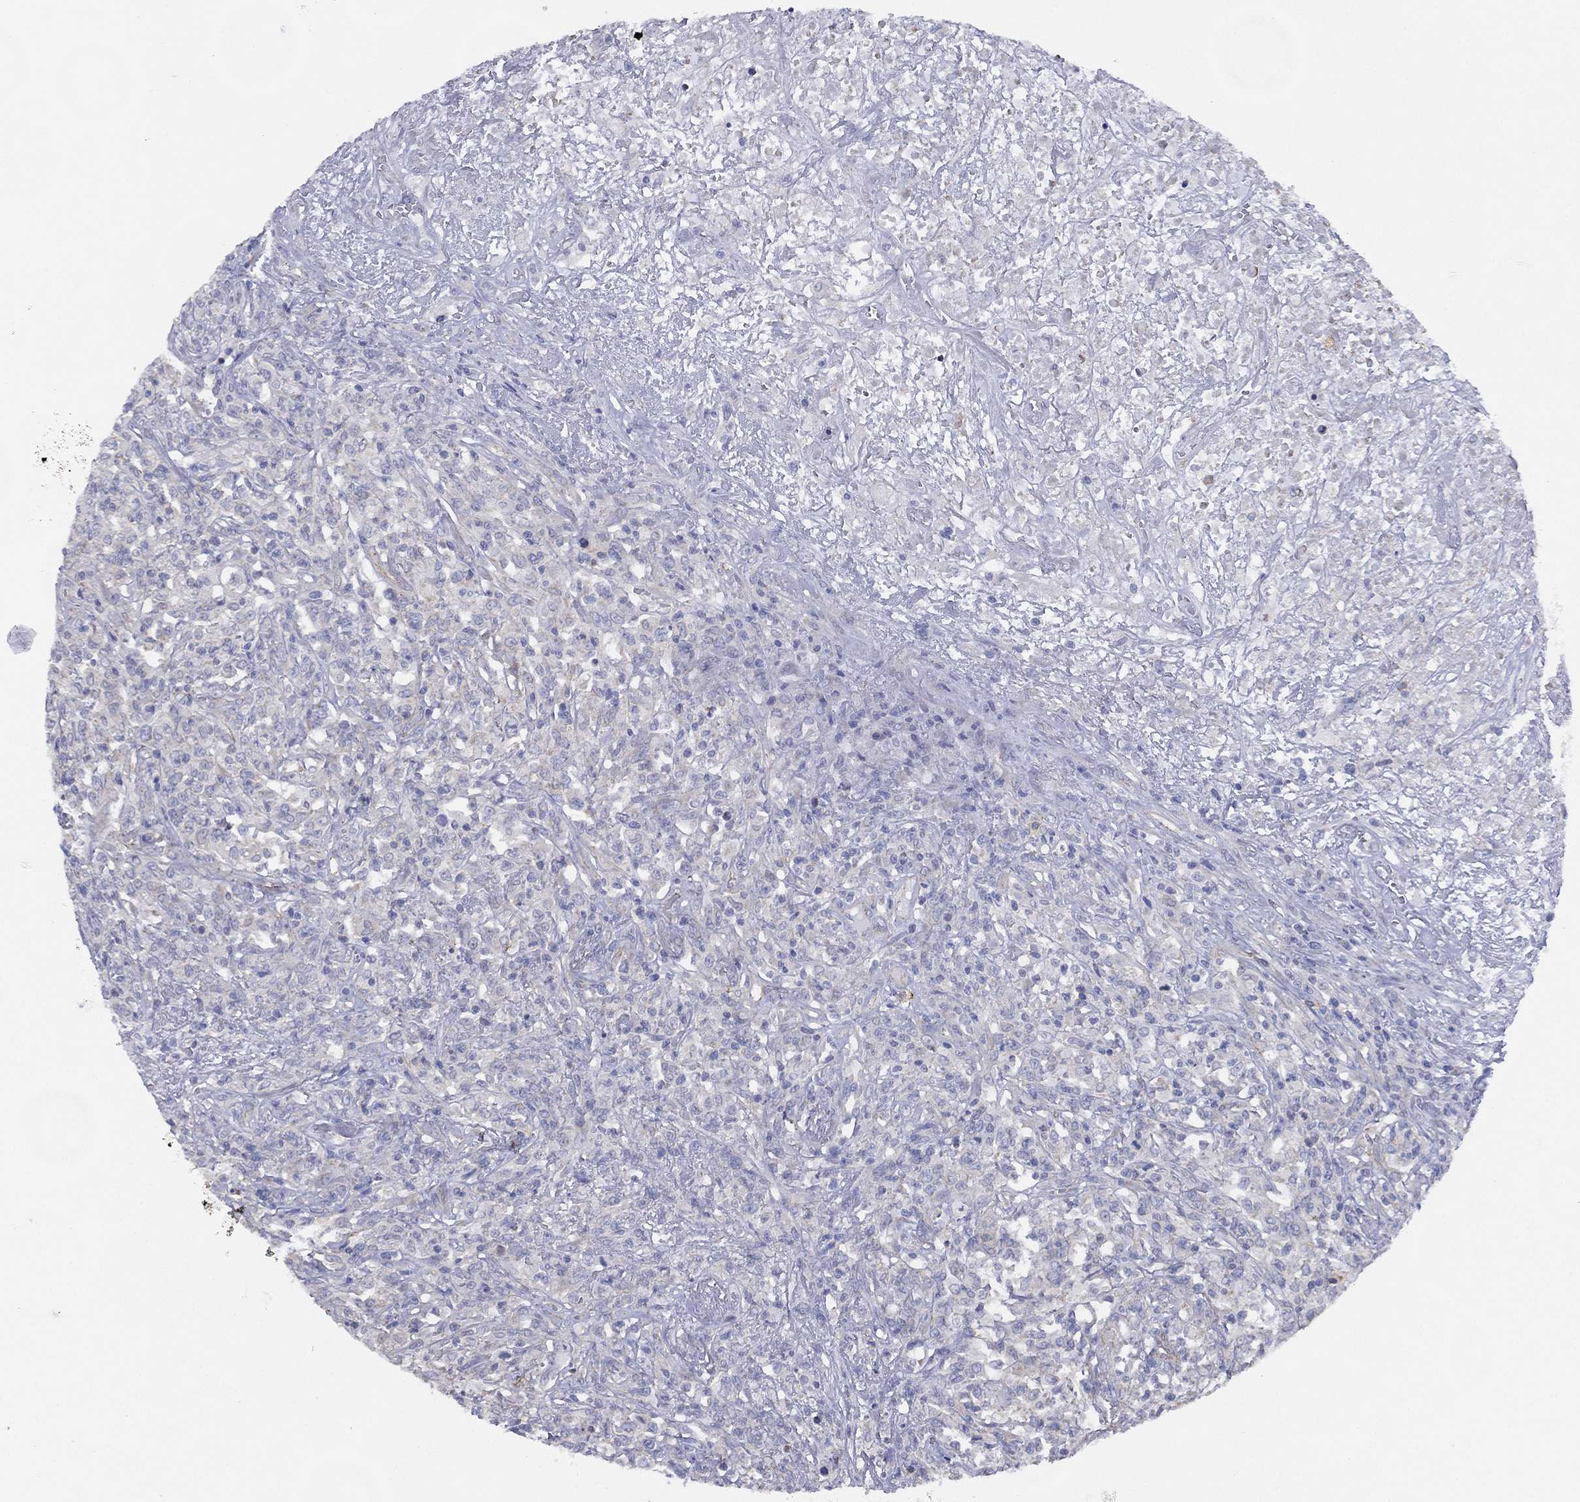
{"staining": {"intensity": "negative", "quantity": "none", "location": "none"}, "tissue": "lymphoma", "cell_type": "Tumor cells", "image_type": "cancer", "snomed": [{"axis": "morphology", "description": "Malignant lymphoma, non-Hodgkin's type, High grade"}, {"axis": "topography", "description": "Lung"}], "caption": "IHC of human lymphoma demonstrates no staining in tumor cells. Nuclei are stained in blue.", "gene": "ZNF223", "patient": {"sex": "male", "age": 79}}